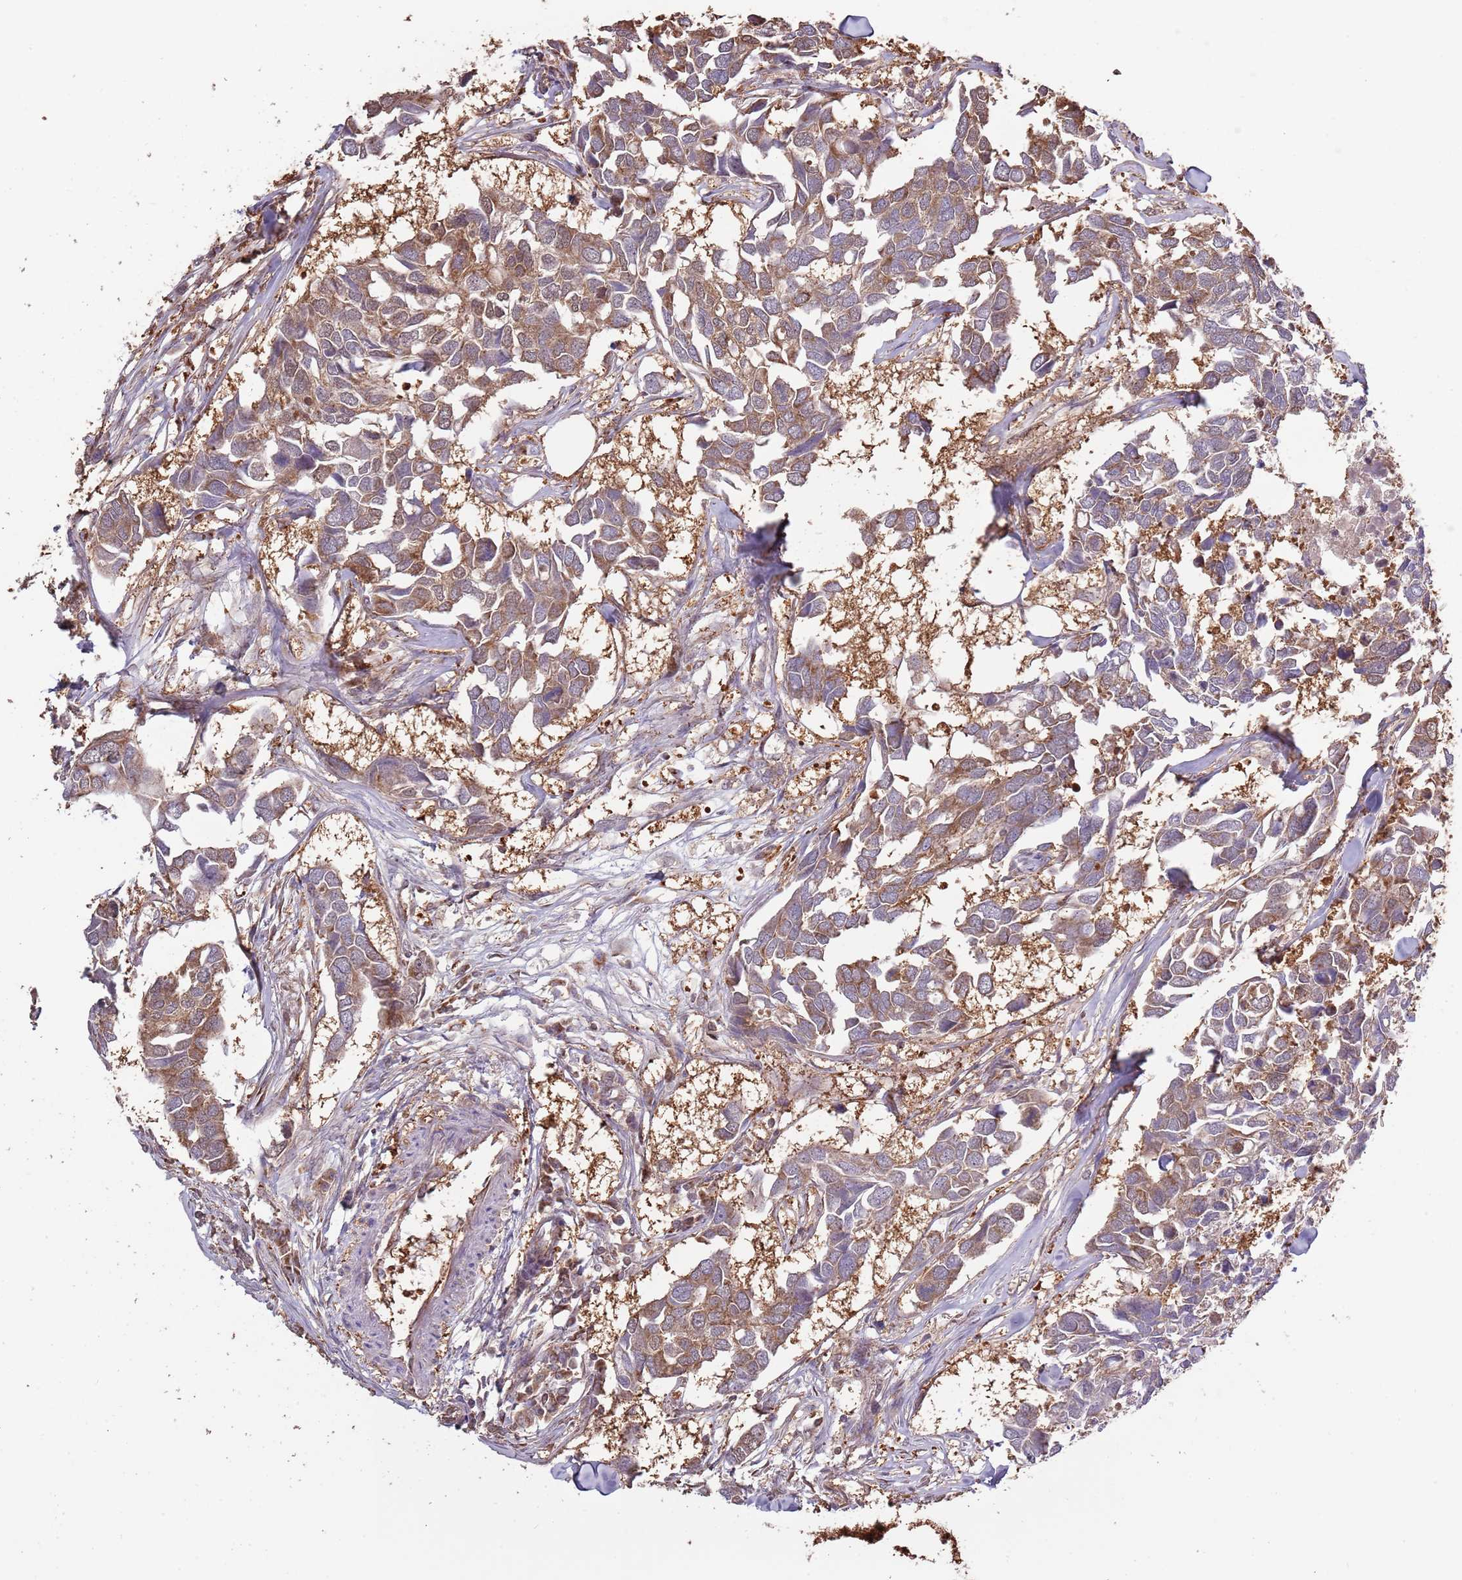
{"staining": {"intensity": "moderate", "quantity": ">75%", "location": "cytoplasmic/membranous"}, "tissue": "breast cancer", "cell_type": "Tumor cells", "image_type": "cancer", "snomed": [{"axis": "morphology", "description": "Duct carcinoma"}, {"axis": "topography", "description": "Breast"}], "caption": "Intraductal carcinoma (breast) tissue shows moderate cytoplasmic/membranous expression in approximately >75% of tumor cells", "gene": "IL17RD", "patient": {"sex": "female", "age": 83}}